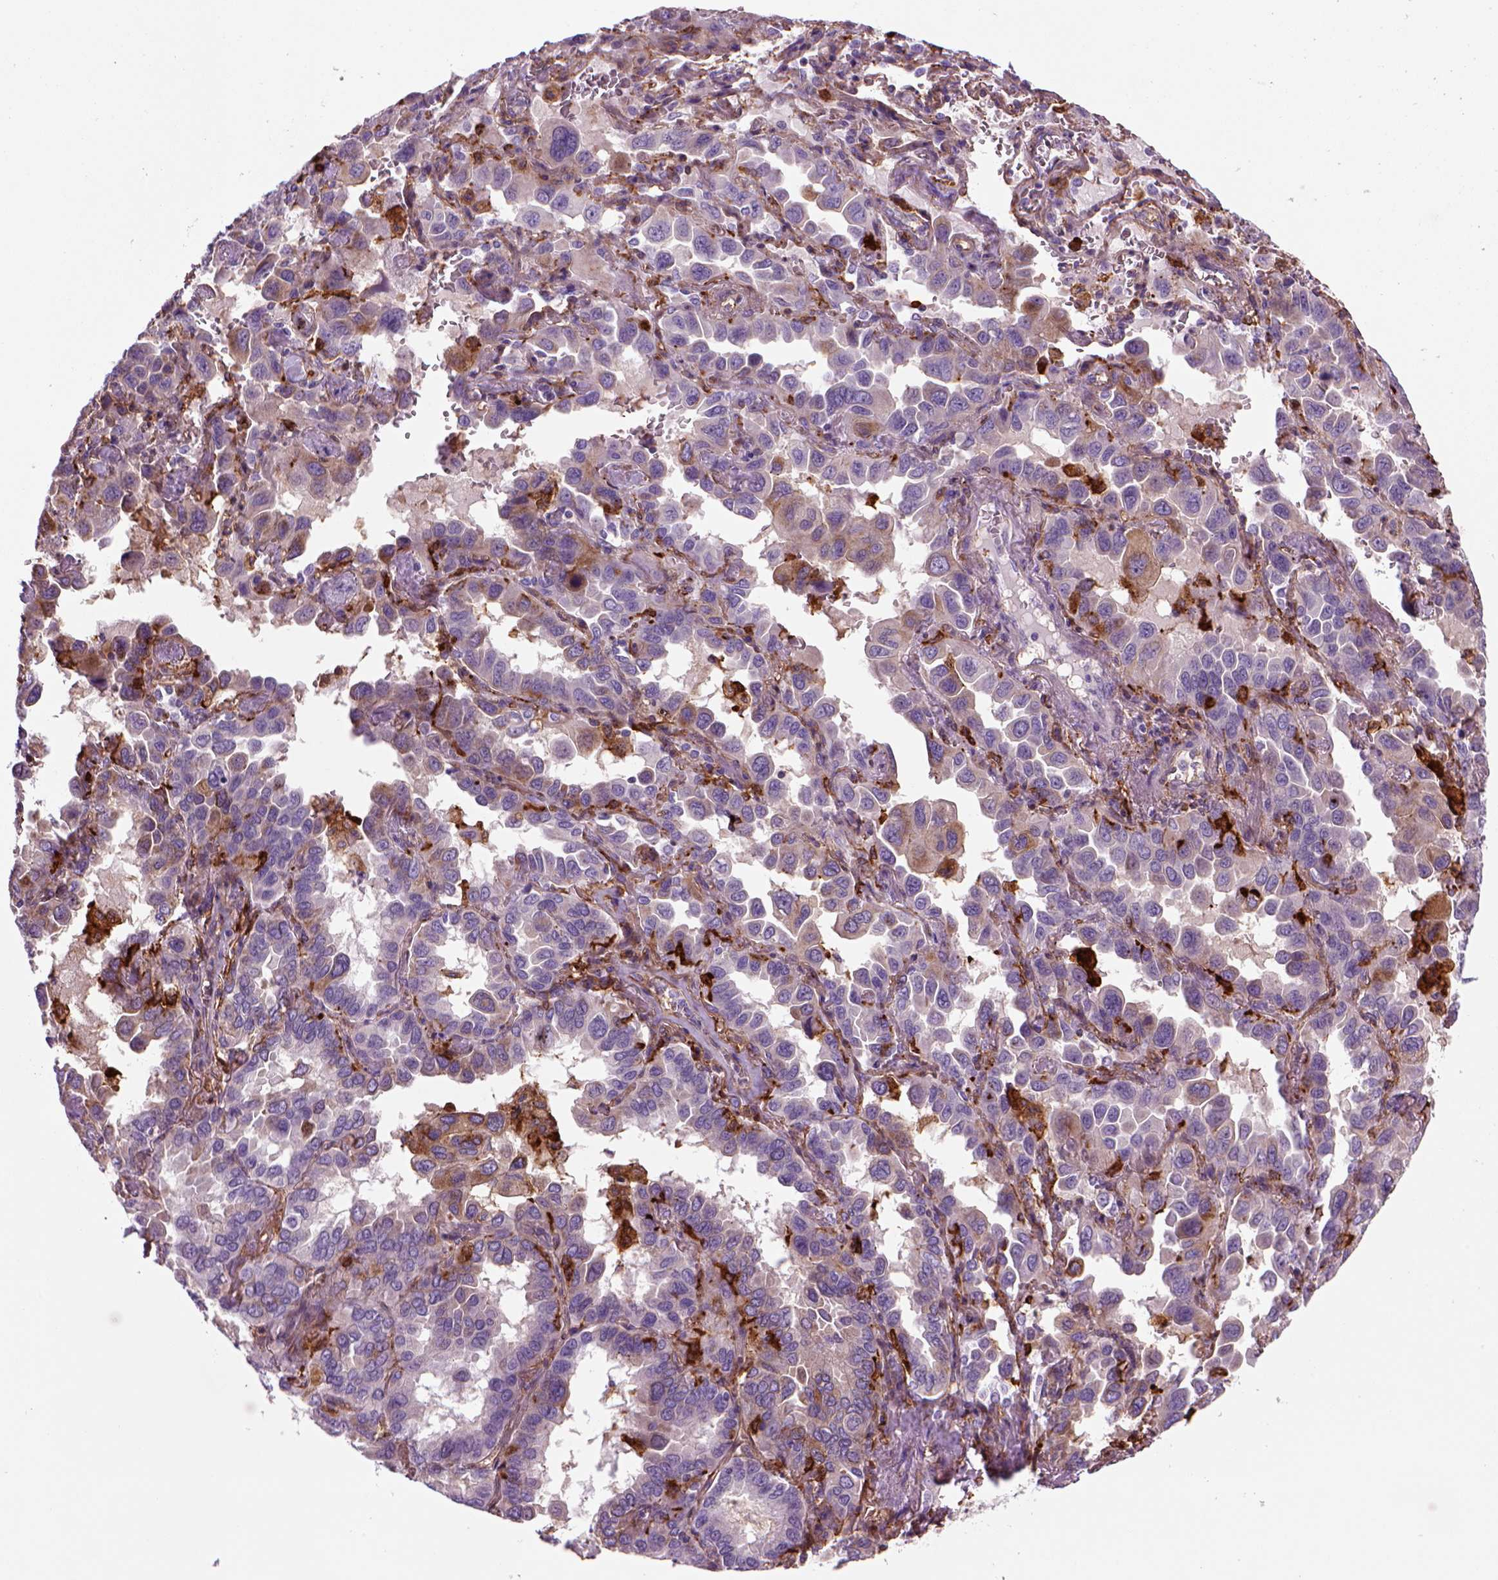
{"staining": {"intensity": "weak", "quantity": "25%-75%", "location": "cytoplasmic/membranous"}, "tissue": "lung cancer", "cell_type": "Tumor cells", "image_type": "cancer", "snomed": [{"axis": "morphology", "description": "Adenocarcinoma, NOS"}, {"axis": "topography", "description": "Lung"}], "caption": "High-magnification brightfield microscopy of lung cancer (adenocarcinoma) stained with DAB (brown) and counterstained with hematoxylin (blue). tumor cells exhibit weak cytoplasmic/membranous expression is present in approximately25%-75% of cells. (DAB (3,3'-diaminobenzidine) IHC with brightfield microscopy, high magnification).", "gene": "MARCKS", "patient": {"sex": "male", "age": 64}}